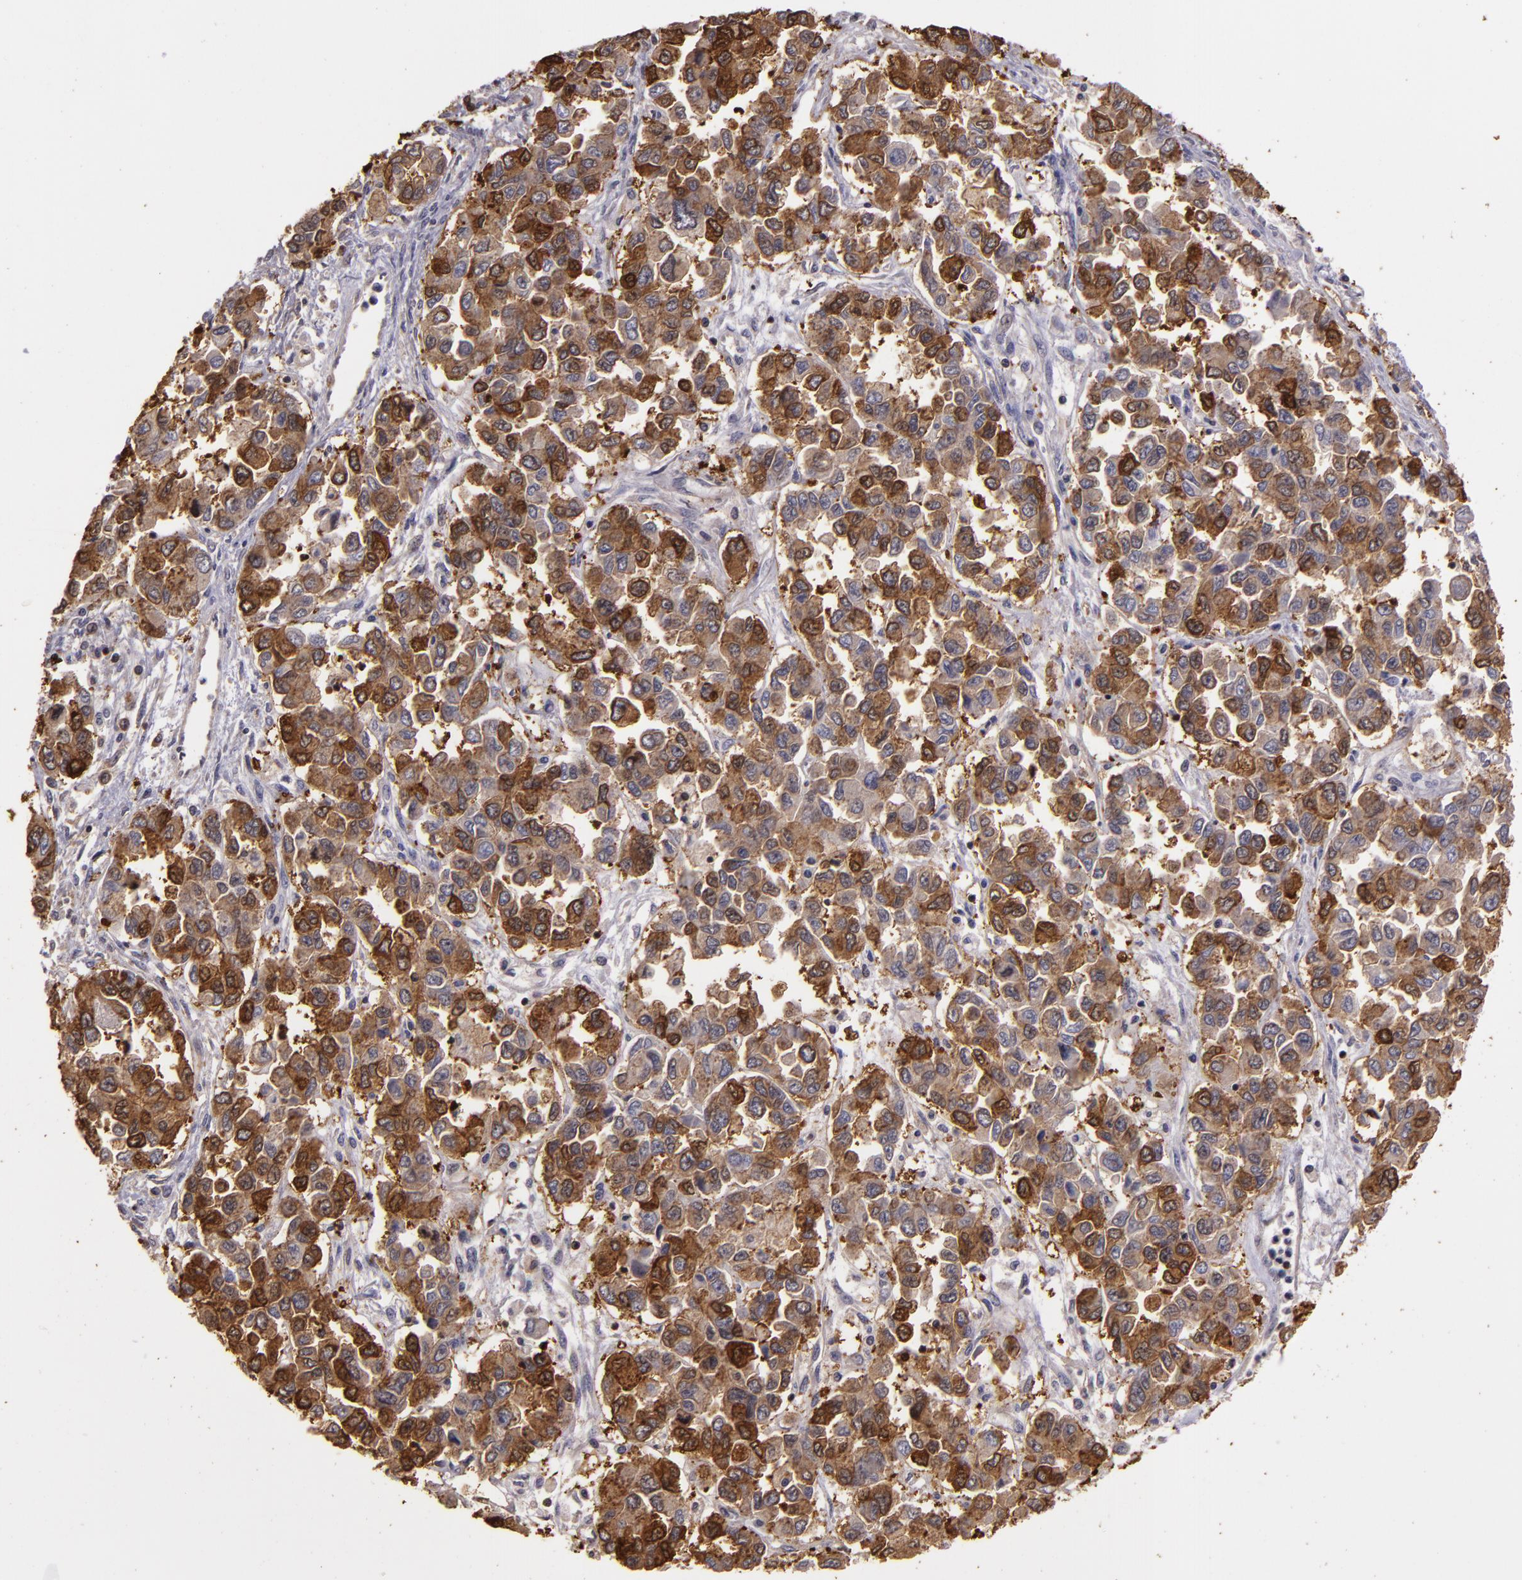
{"staining": {"intensity": "strong", "quantity": ">75%", "location": "cytoplasmic/membranous"}, "tissue": "ovarian cancer", "cell_type": "Tumor cells", "image_type": "cancer", "snomed": [{"axis": "morphology", "description": "Cystadenocarcinoma, serous, NOS"}, {"axis": "topography", "description": "Ovary"}], "caption": "Human serous cystadenocarcinoma (ovarian) stained for a protein (brown) reveals strong cytoplasmic/membranous positive expression in approximately >75% of tumor cells.", "gene": "SLC9A3R1", "patient": {"sex": "female", "age": 84}}